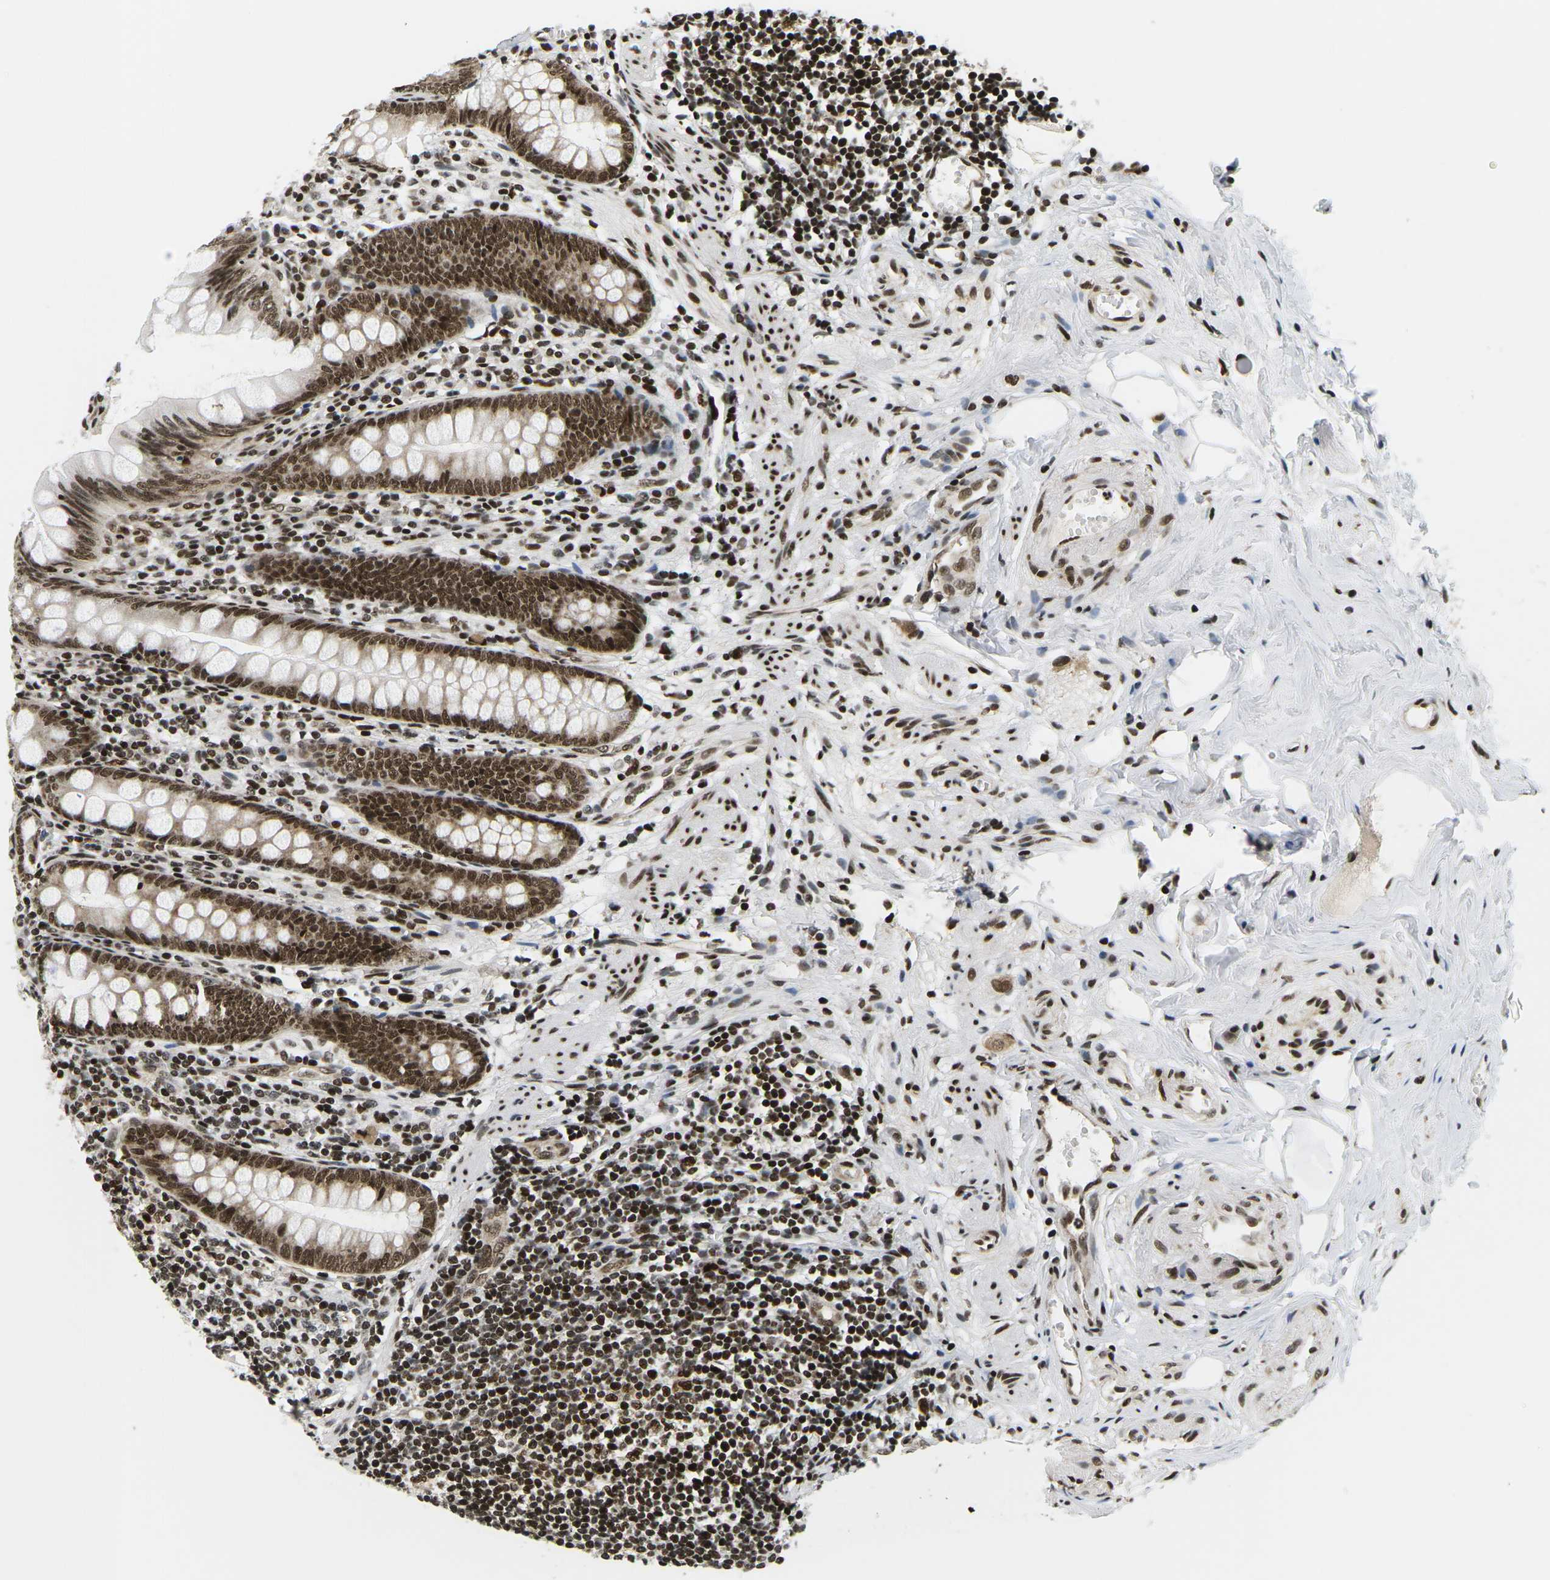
{"staining": {"intensity": "strong", "quantity": ">75%", "location": "cytoplasmic/membranous,nuclear"}, "tissue": "appendix", "cell_type": "Glandular cells", "image_type": "normal", "snomed": [{"axis": "morphology", "description": "Normal tissue, NOS"}, {"axis": "topography", "description": "Appendix"}], "caption": "Protein expression analysis of benign human appendix reveals strong cytoplasmic/membranous,nuclear positivity in about >75% of glandular cells.", "gene": "CELF1", "patient": {"sex": "female", "age": 77}}